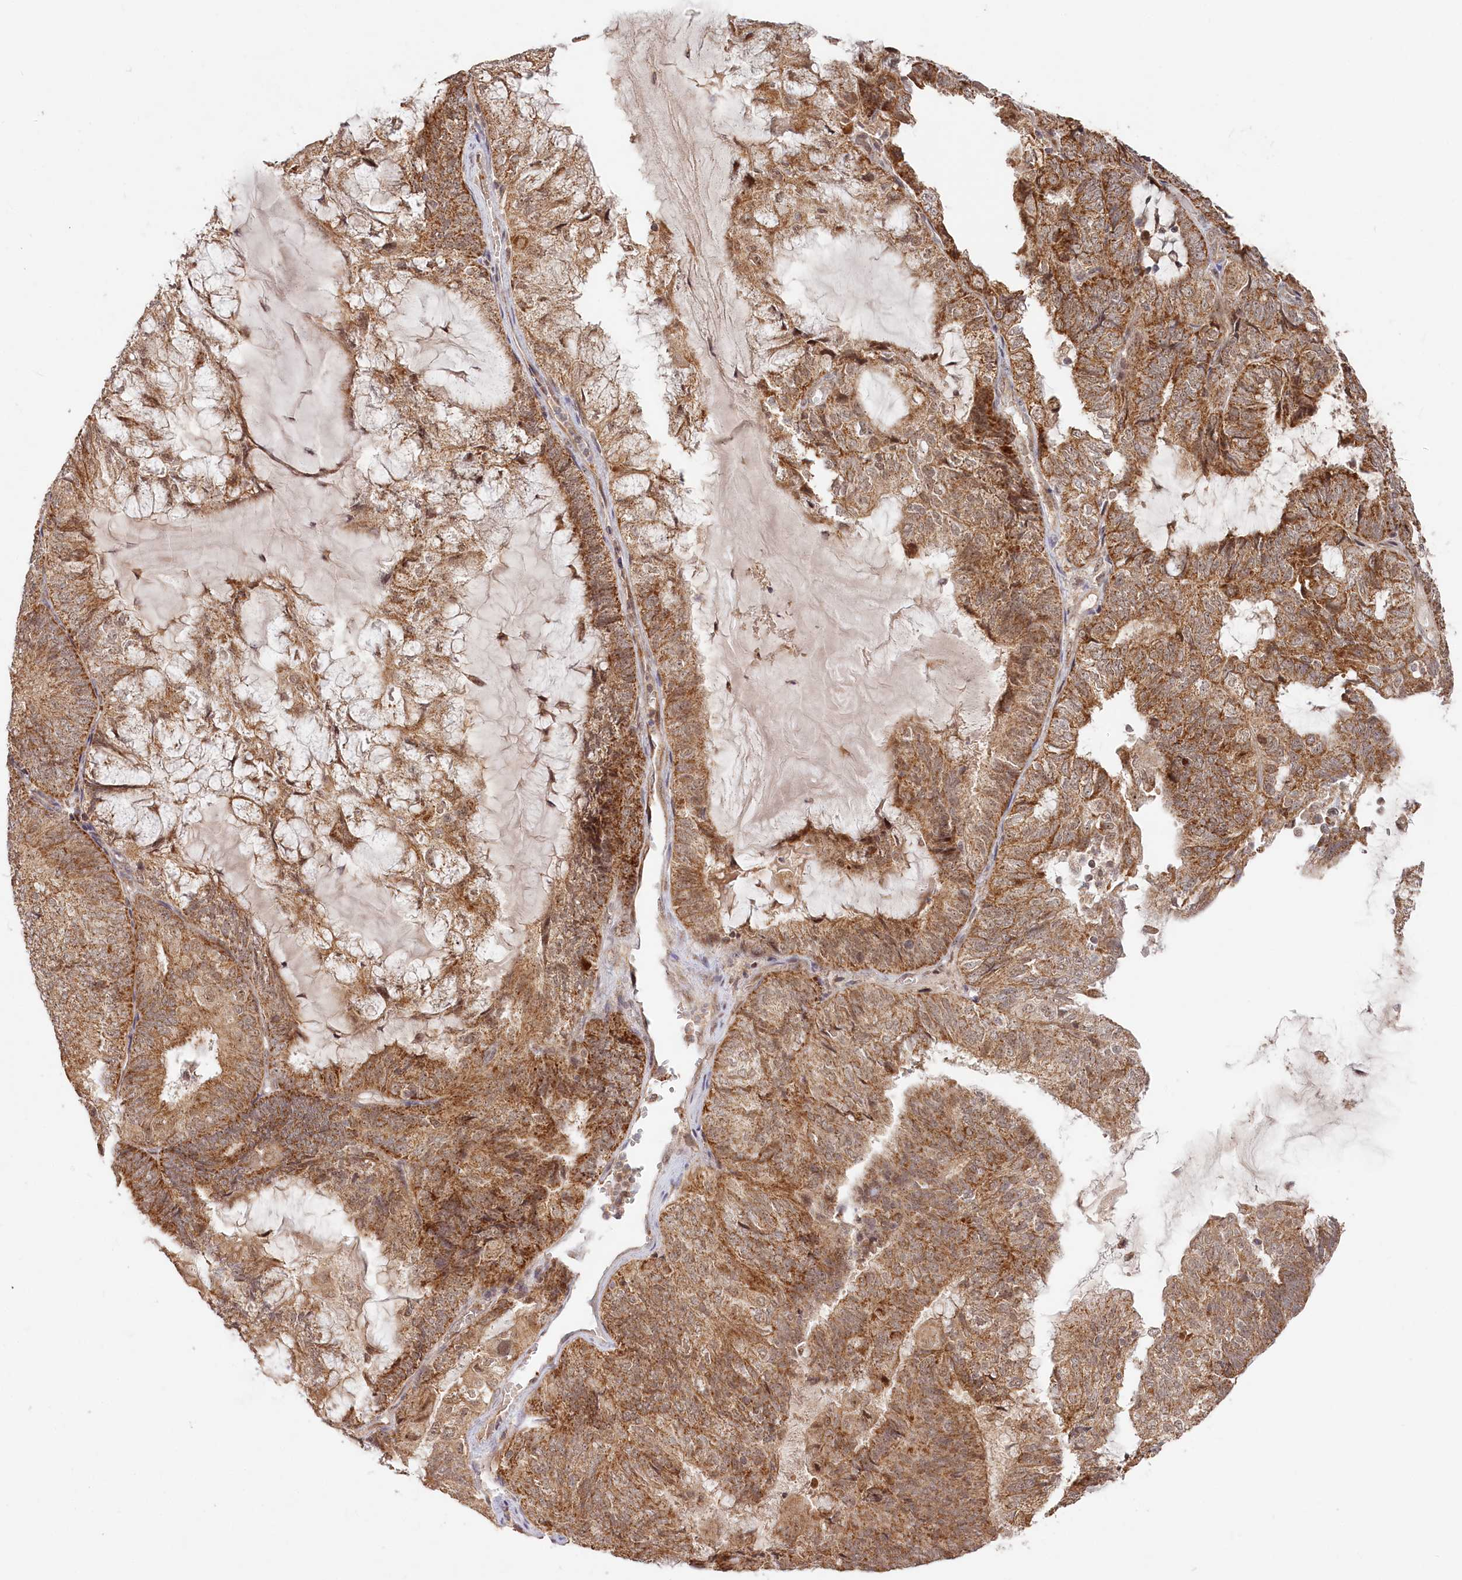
{"staining": {"intensity": "moderate", "quantity": ">75%", "location": "cytoplasmic/membranous"}, "tissue": "endometrial cancer", "cell_type": "Tumor cells", "image_type": "cancer", "snomed": [{"axis": "morphology", "description": "Adenocarcinoma, NOS"}, {"axis": "topography", "description": "Endometrium"}], "caption": "This photomicrograph reveals immunohistochemistry staining of endometrial cancer, with medium moderate cytoplasmic/membranous positivity in approximately >75% of tumor cells.", "gene": "RTN4IP1", "patient": {"sex": "female", "age": 81}}